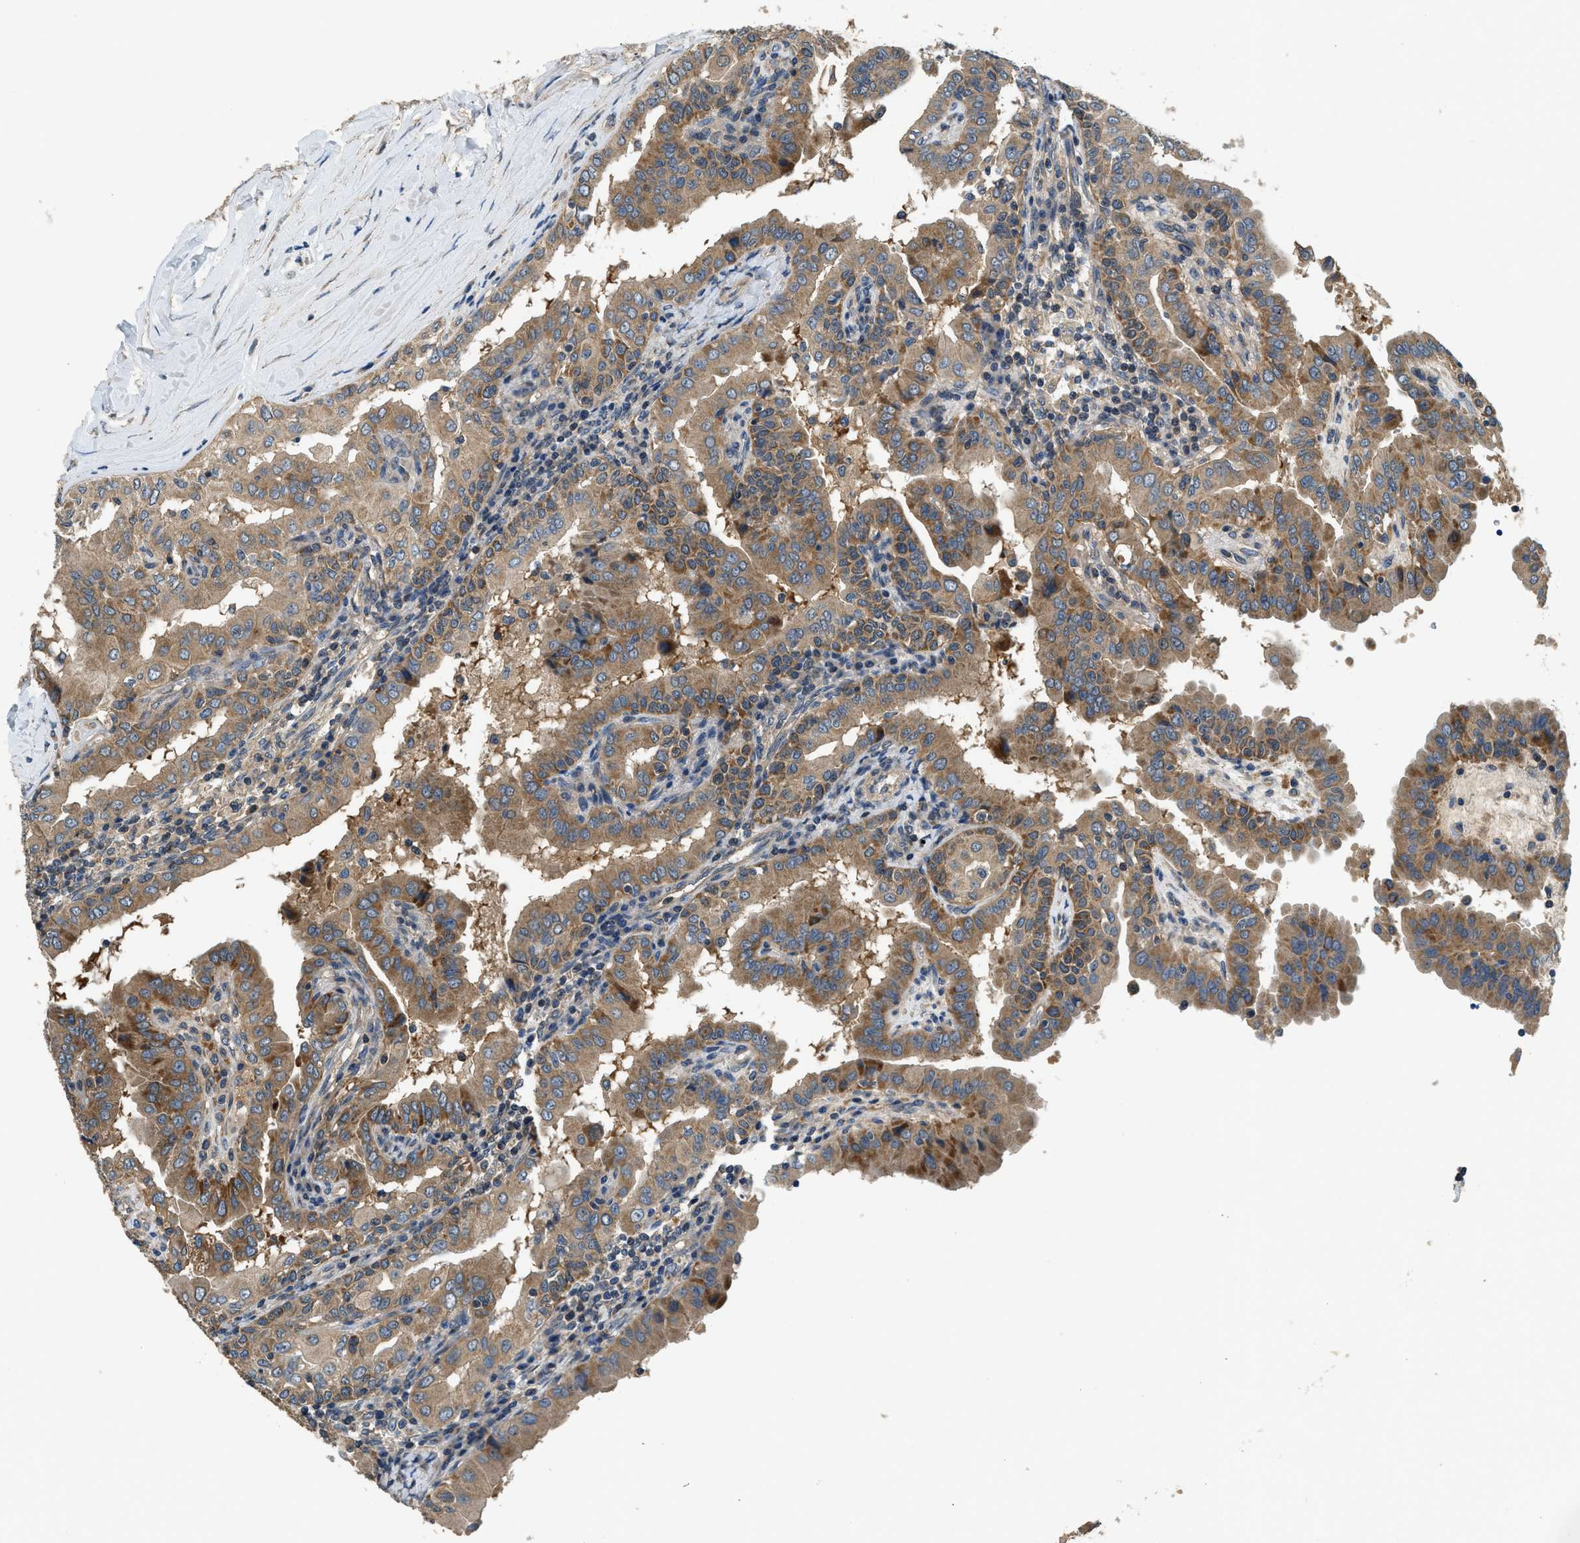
{"staining": {"intensity": "moderate", "quantity": ">75%", "location": "cytoplasmic/membranous"}, "tissue": "thyroid cancer", "cell_type": "Tumor cells", "image_type": "cancer", "snomed": [{"axis": "morphology", "description": "Papillary adenocarcinoma, NOS"}, {"axis": "topography", "description": "Thyroid gland"}], "caption": "The immunohistochemical stain shows moderate cytoplasmic/membranous positivity in tumor cells of thyroid papillary adenocarcinoma tissue.", "gene": "IL3RA", "patient": {"sex": "male", "age": 33}}